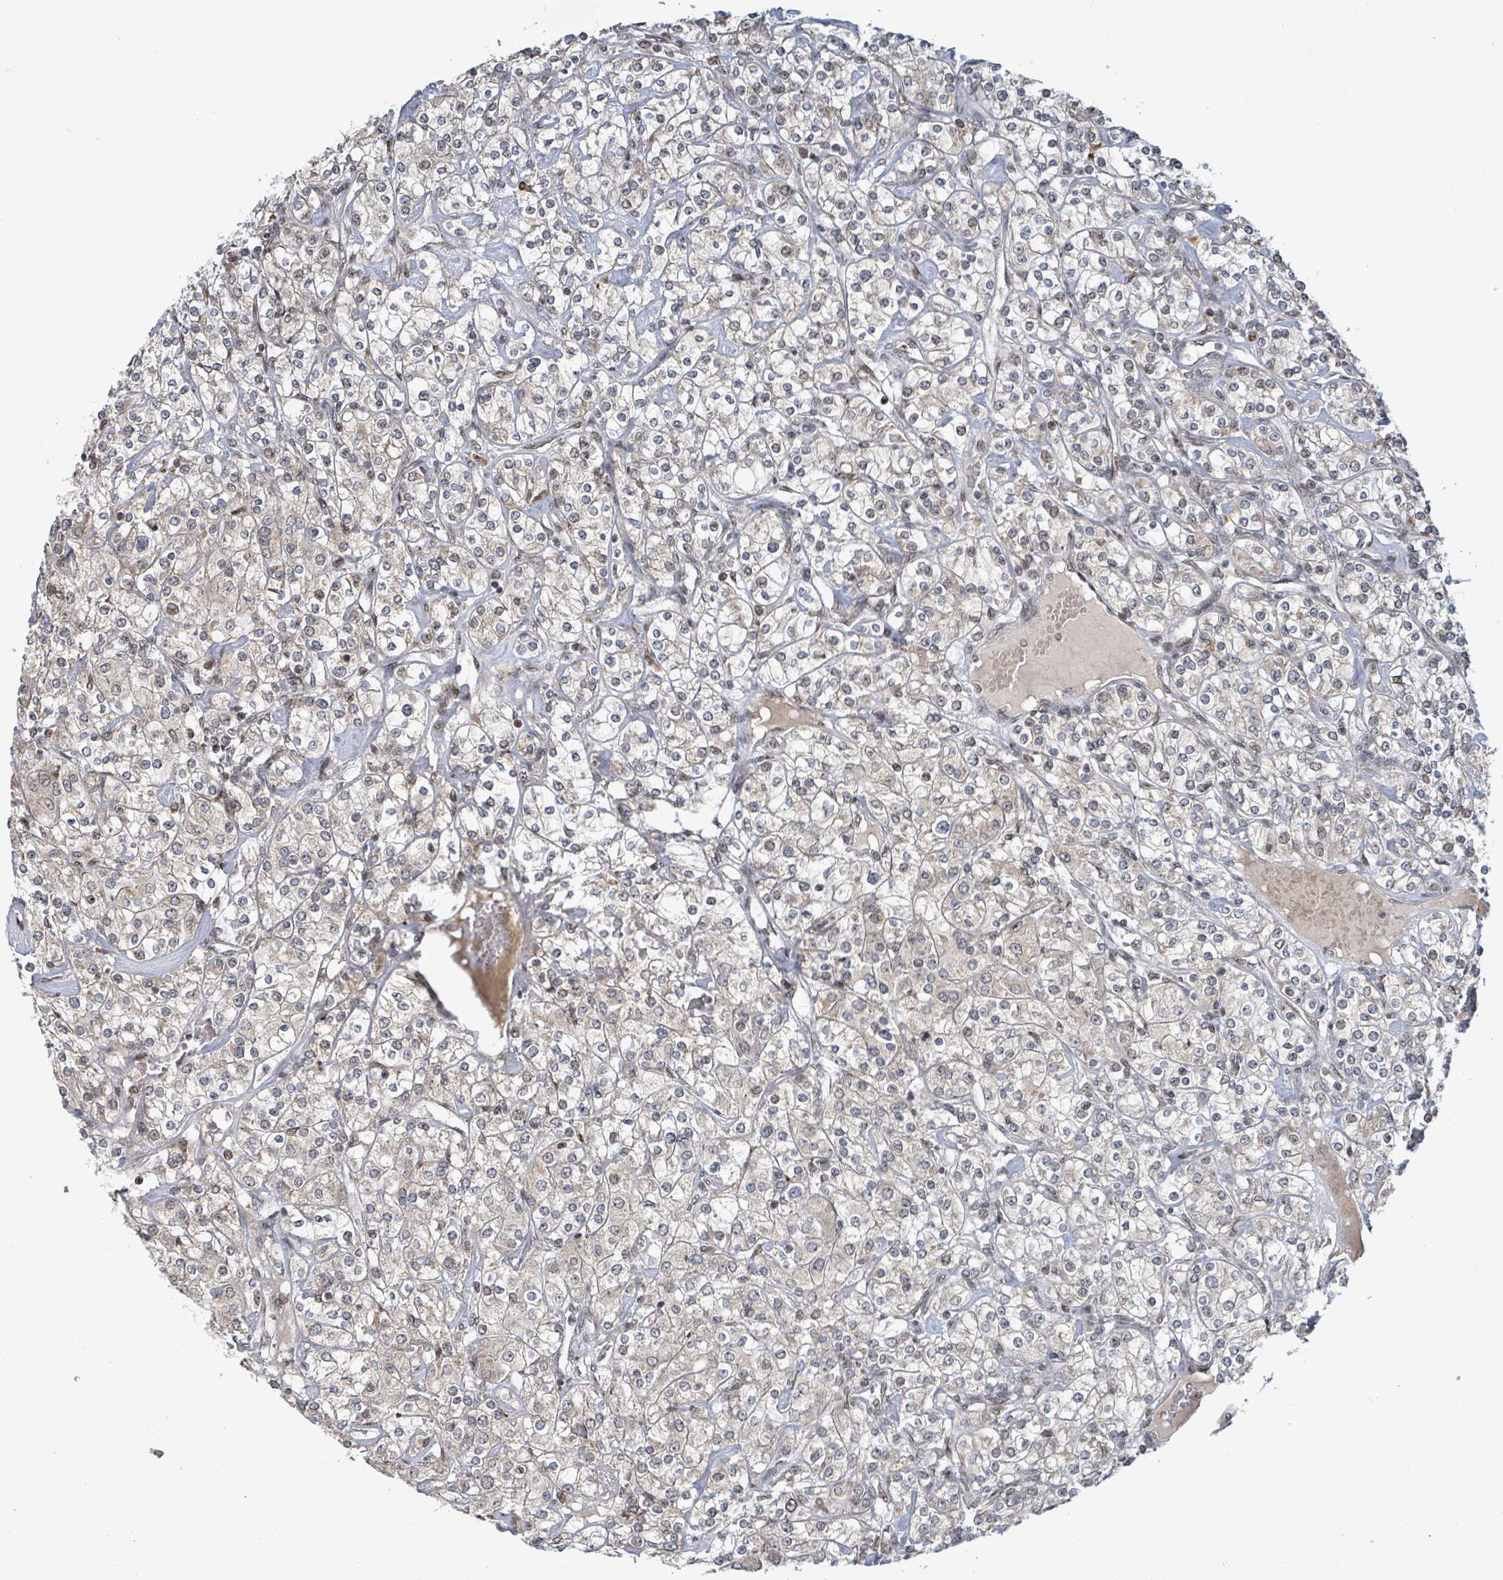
{"staining": {"intensity": "weak", "quantity": "<25%", "location": "cytoplasmic/membranous"}, "tissue": "renal cancer", "cell_type": "Tumor cells", "image_type": "cancer", "snomed": [{"axis": "morphology", "description": "Adenocarcinoma, NOS"}, {"axis": "topography", "description": "Kidney"}], "caption": "The immunohistochemistry (IHC) histopathology image has no significant expression in tumor cells of renal cancer (adenocarcinoma) tissue.", "gene": "SBF2", "patient": {"sex": "male", "age": 77}}